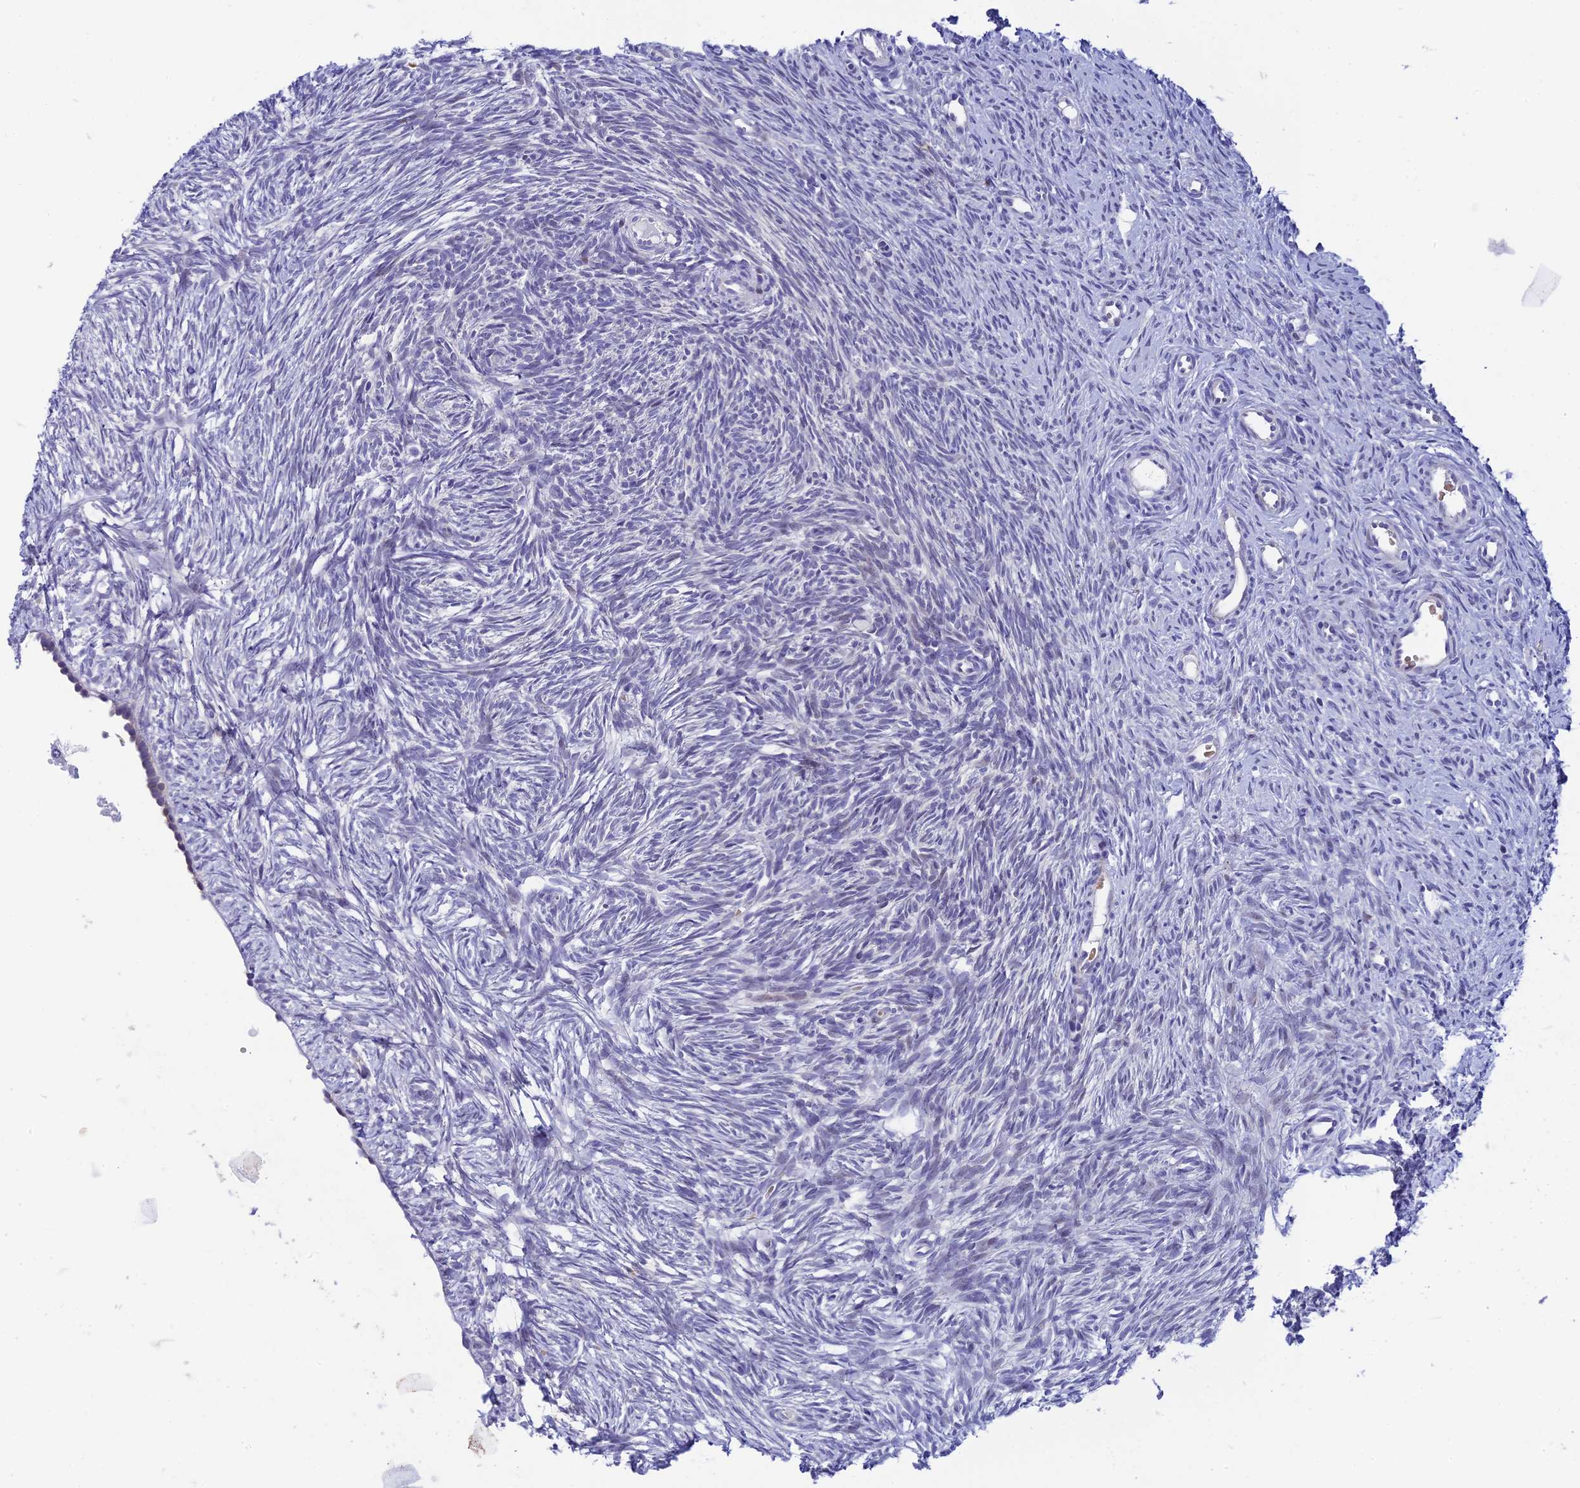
{"staining": {"intensity": "weak", "quantity": "<25%", "location": "nuclear"}, "tissue": "ovary", "cell_type": "Follicle cells", "image_type": "normal", "snomed": [{"axis": "morphology", "description": "Normal tissue, NOS"}, {"axis": "topography", "description": "Ovary"}], "caption": "Image shows no significant protein expression in follicle cells of normal ovary. Nuclei are stained in blue.", "gene": "RASGEF1B", "patient": {"sex": "female", "age": 51}}